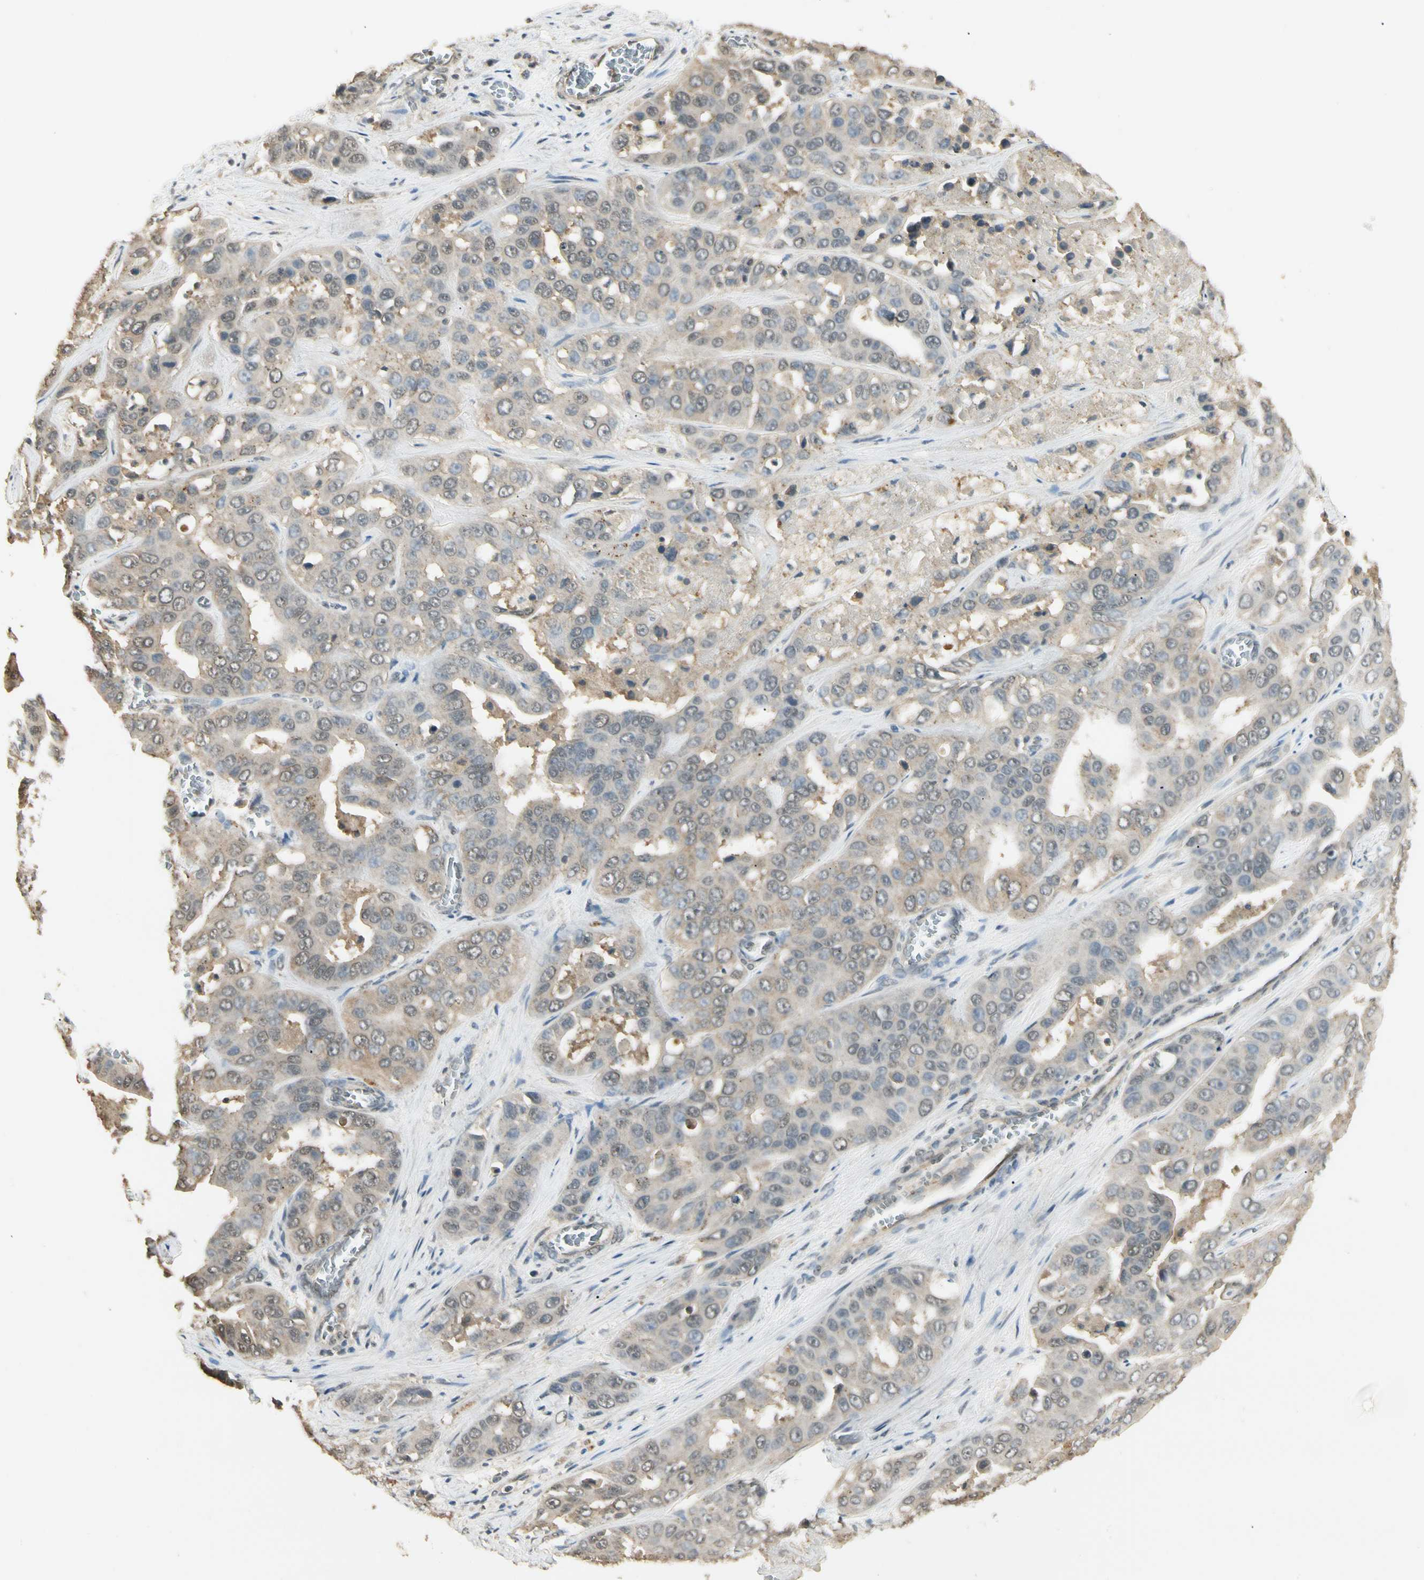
{"staining": {"intensity": "weak", "quantity": ">75%", "location": "cytoplasmic/membranous"}, "tissue": "liver cancer", "cell_type": "Tumor cells", "image_type": "cancer", "snomed": [{"axis": "morphology", "description": "Cholangiocarcinoma"}, {"axis": "topography", "description": "Liver"}], "caption": "DAB (3,3'-diaminobenzidine) immunohistochemical staining of human cholangiocarcinoma (liver) reveals weak cytoplasmic/membranous protein staining in about >75% of tumor cells.", "gene": "SGCA", "patient": {"sex": "female", "age": 52}}